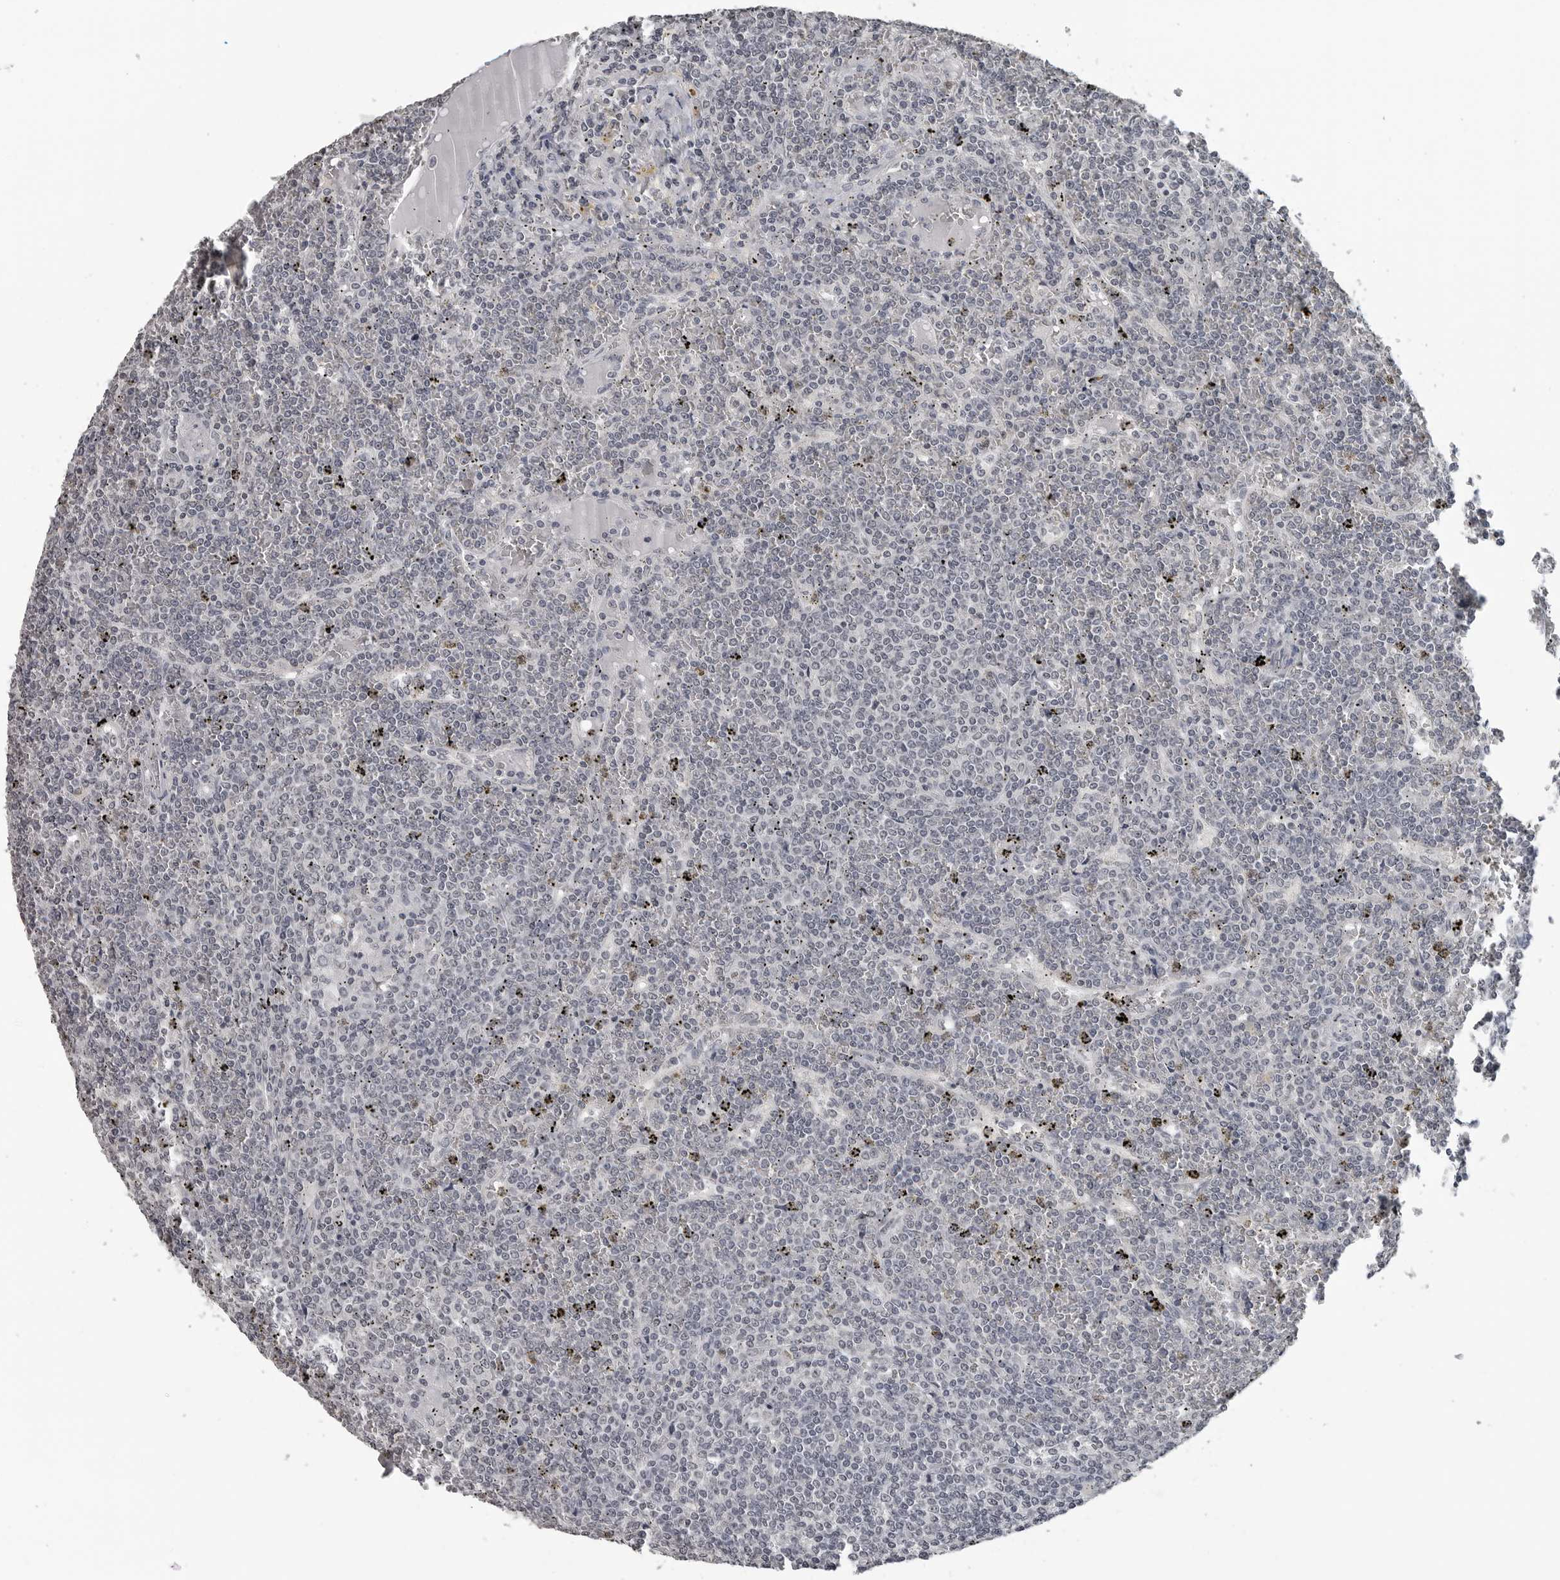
{"staining": {"intensity": "negative", "quantity": "none", "location": "none"}, "tissue": "lymphoma", "cell_type": "Tumor cells", "image_type": "cancer", "snomed": [{"axis": "morphology", "description": "Malignant lymphoma, non-Hodgkin's type, Low grade"}, {"axis": "topography", "description": "Spleen"}], "caption": "Immunohistochemical staining of lymphoma shows no significant positivity in tumor cells. The staining is performed using DAB brown chromogen with nuclei counter-stained in using hematoxylin.", "gene": "DDX54", "patient": {"sex": "female", "age": 19}}